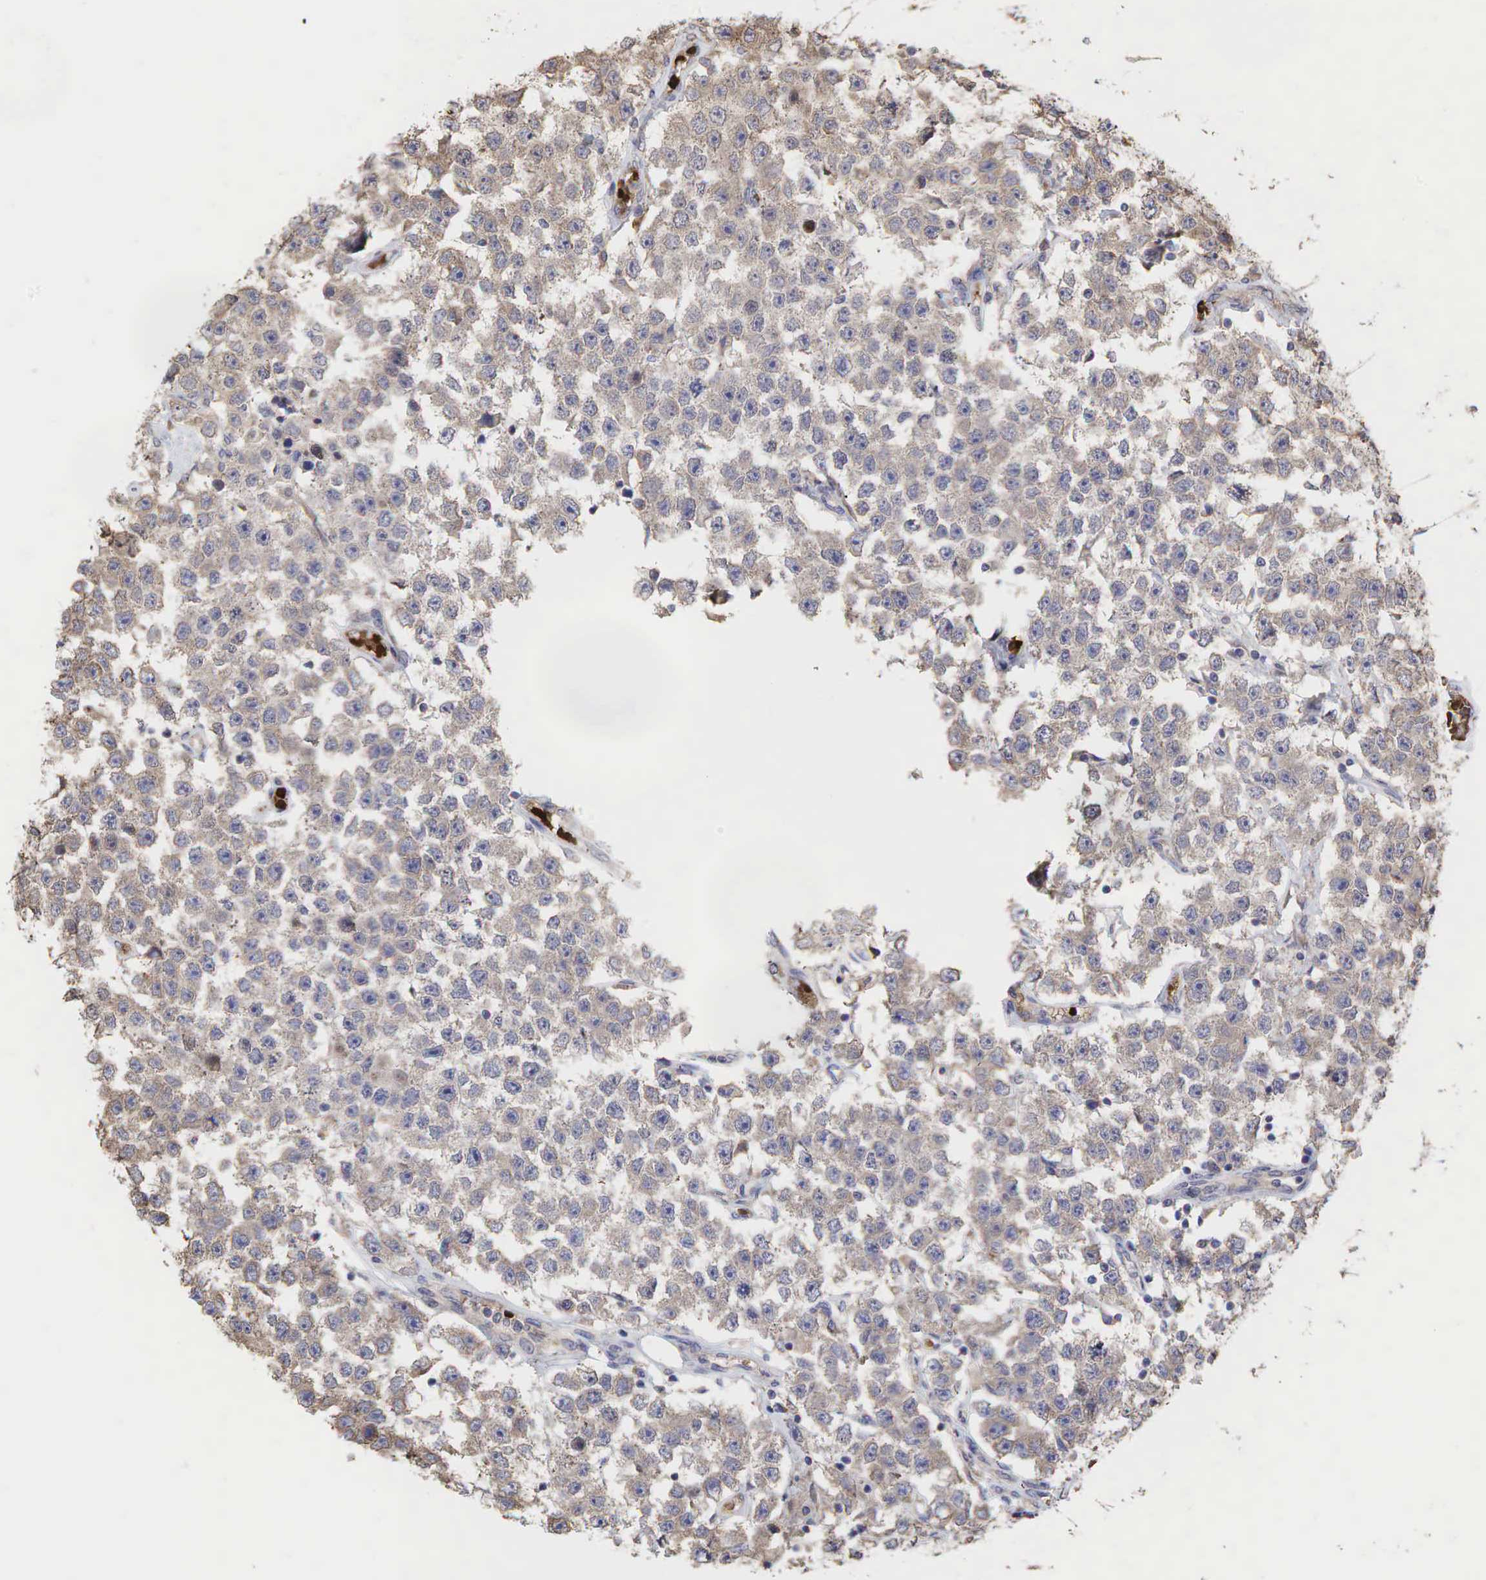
{"staining": {"intensity": "weak", "quantity": ">75%", "location": "cytoplasmic/membranous"}, "tissue": "testis cancer", "cell_type": "Tumor cells", "image_type": "cancer", "snomed": [{"axis": "morphology", "description": "Seminoma, NOS"}, {"axis": "topography", "description": "Testis"}], "caption": "The immunohistochemical stain shows weak cytoplasmic/membranous staining in tumor cells of testis cancer tissue.", "gene": "PABPC5", "patient": {"sex": "male", "age": 52}}